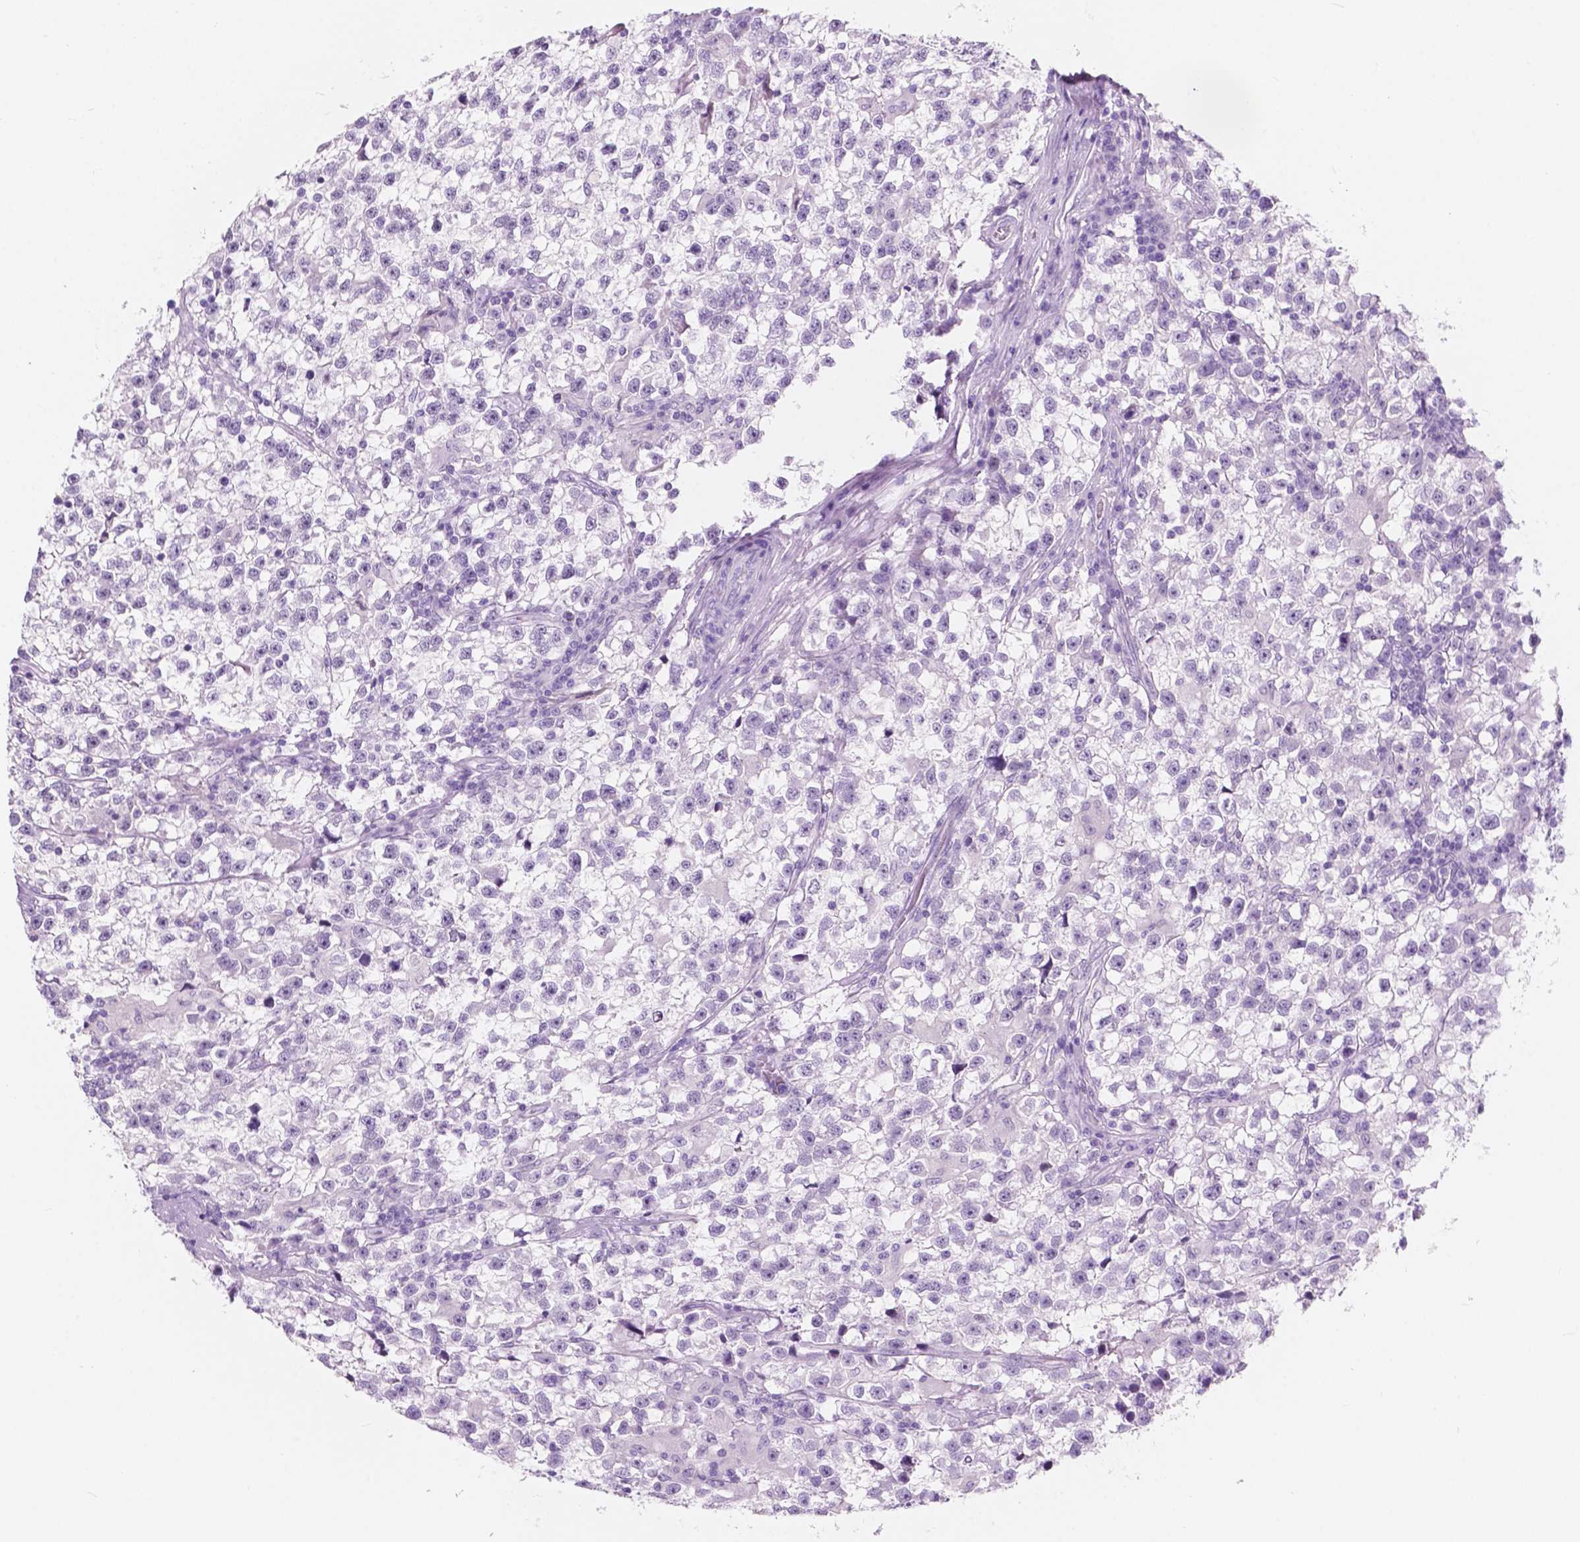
{"staining": {"intensity": "negative", "quantity": "none", "location": "none"}, "tissue": "testis cancer", "cell_type": "Tumor cells", "image_type": "cancer", "snomed": [{"axis": "morphology", "description": "Seminoma, NOS"}, {"axis": "topography", "description": "Testis"}], "caption": "The immunohistochemistry micrograph has no significant expression in tumor cells of testis cancer tissue.", "gene": "CUZD1", "patient": {"sex": "male", "age": 31}}